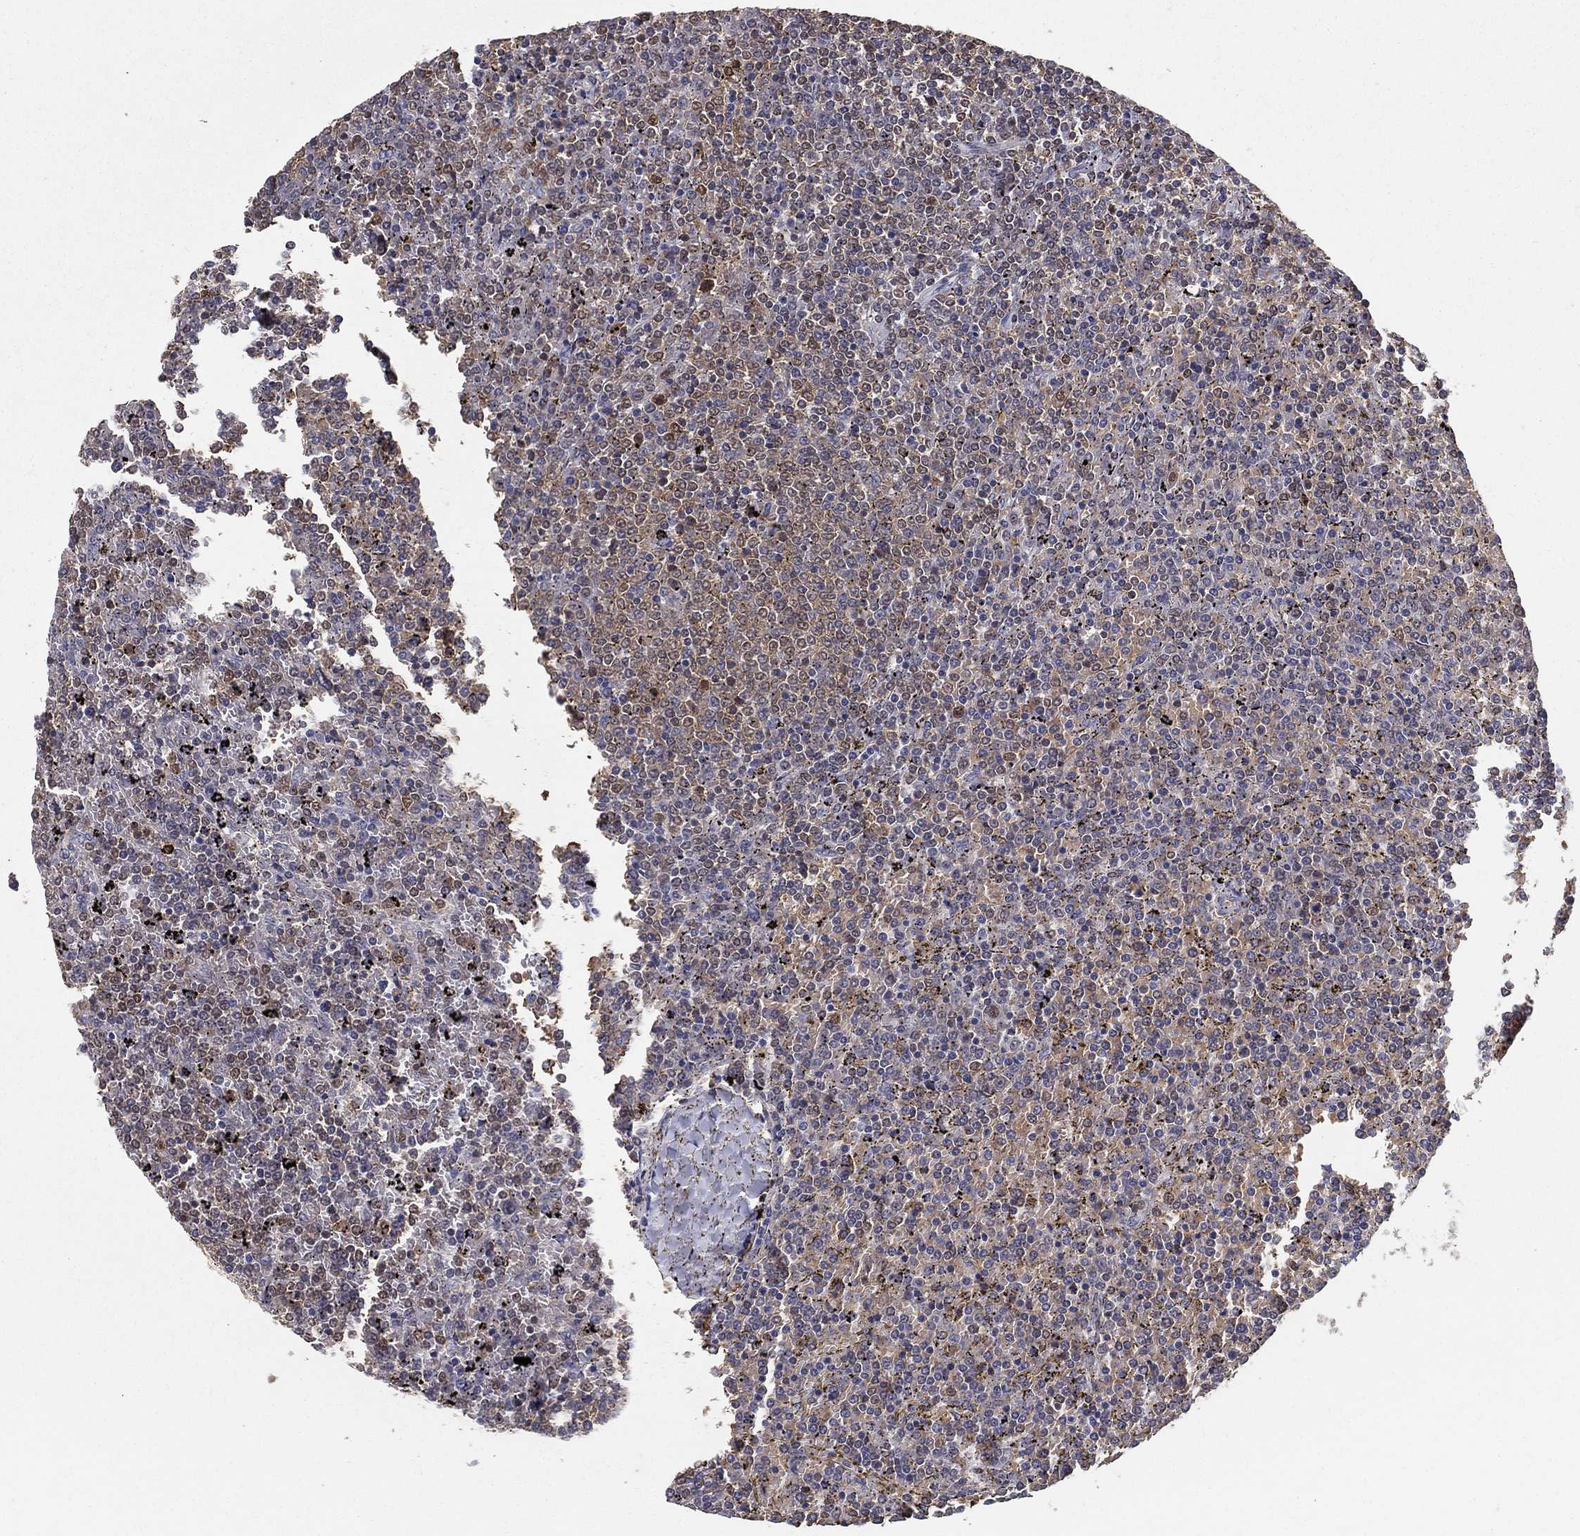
{"staining": {"intensity": "weak", "quantity": "25%-75%", "location": "nuclear"}, "tissue": "lymphoma", "cell_type": "Tumor cells", "image_type": "cancer", "snomed": [{"axis": "morphology", "description": "Malignant lymphoma, non-Hodgkin's type, Low grade"}, {"axis": "topography", "description": "Spleen"}], "caption": "IHC photomicrograph of neoplastic tissue: human low-grade malignant lymphoma, non-Hodgkin's type stained using immunohistochemistry reveals low levels of weak protein expression localized specifically in the nuclear of tumor cells, appearing as a nuclear brown color.", "gene": "CARM1", "patient": {"sex": "female", "age": 77}}